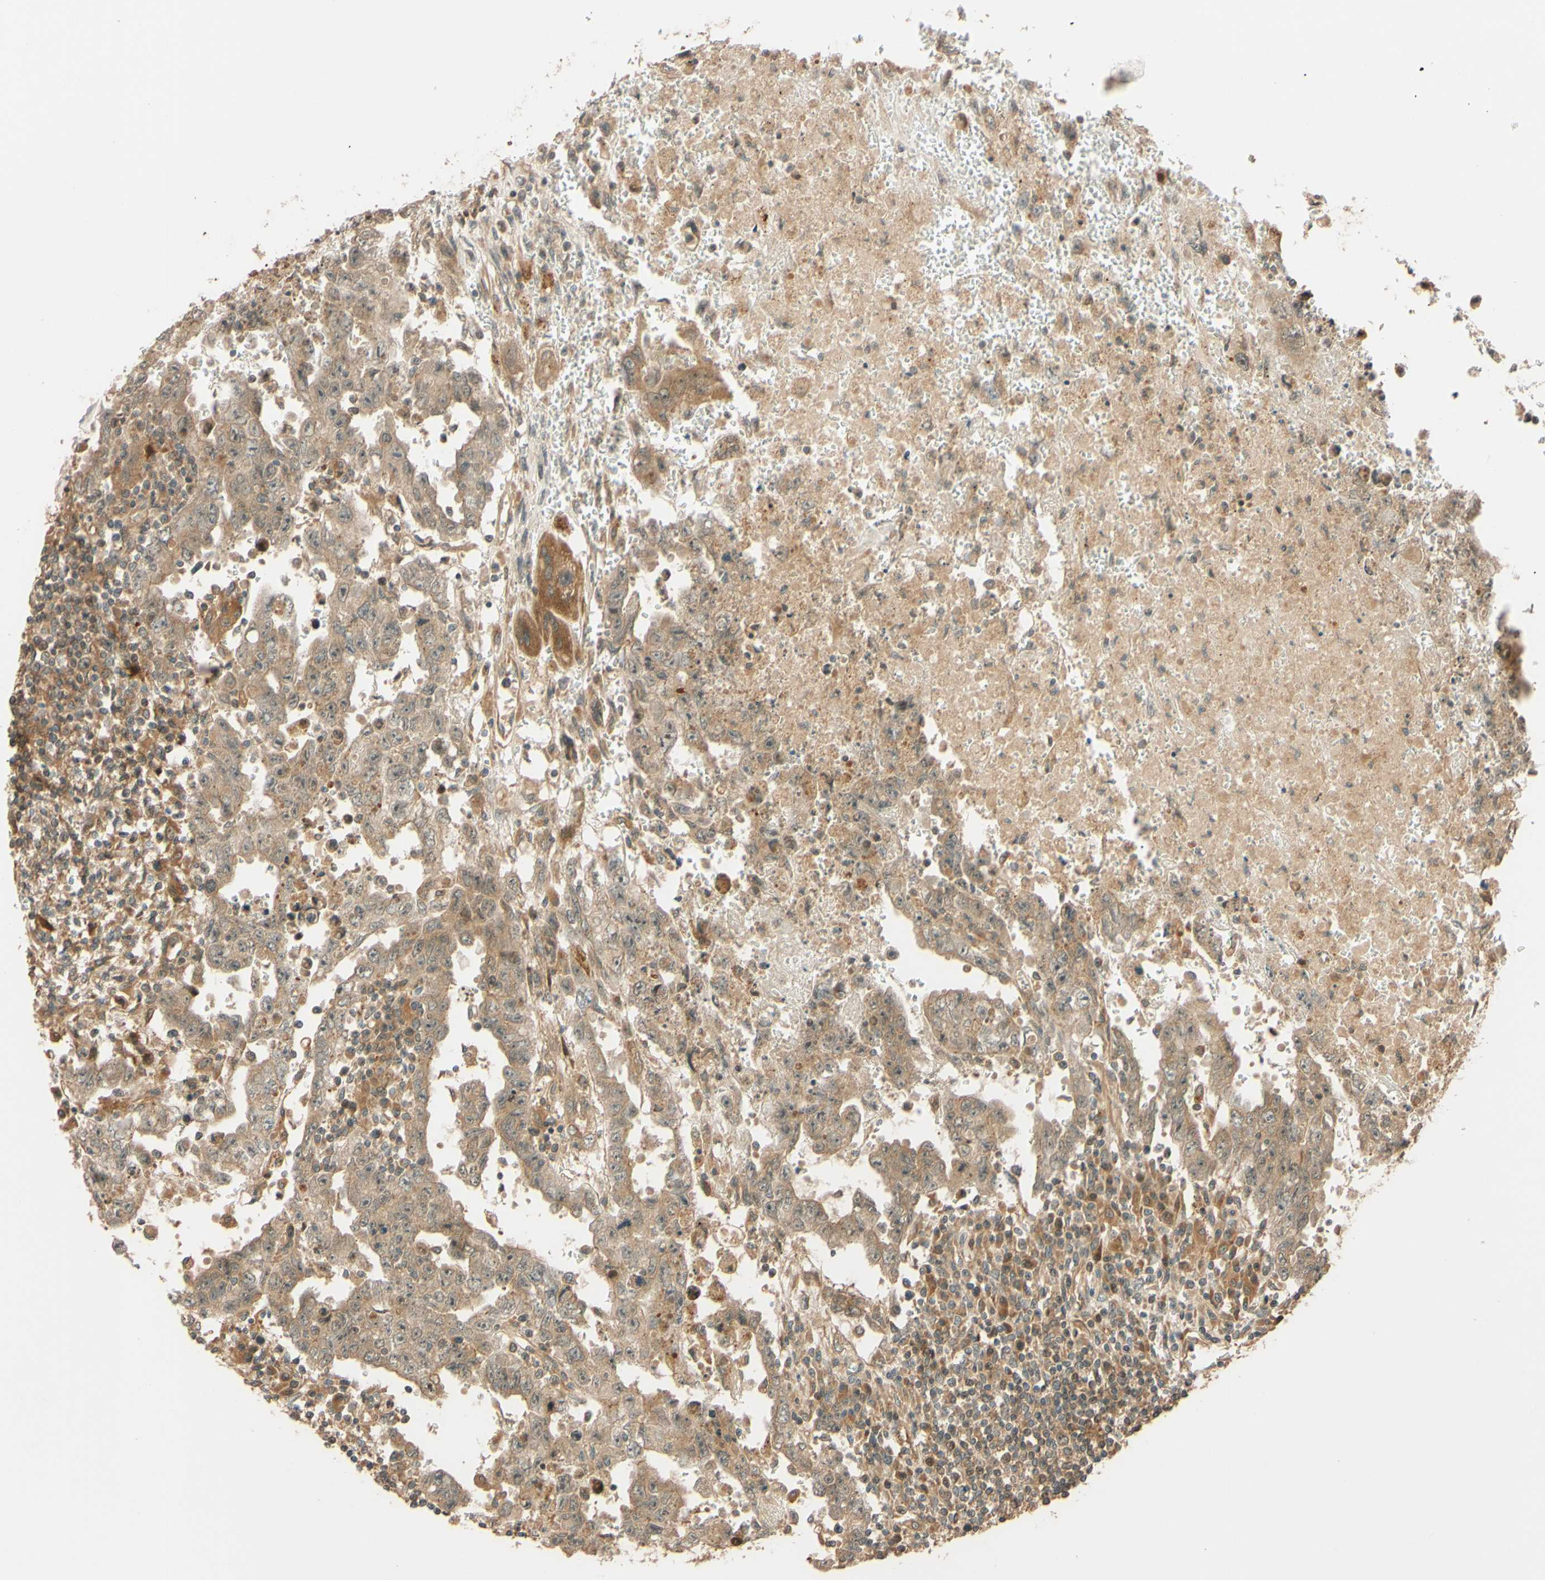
{"staining": {"intensity": "weak", "quantity": ">75%", "location": "cytoplasmic/membranous"}, "tissue": "testis cancer", "cell_type": "Tumor cells", "image_type": "cancer", "snomed": [{"axis": "morphology", "description": "Carcinoma, Embryonal, NOS"}, {"axis": "topography", "description": "Testis"}], "caption": "Immunohistochemical staining of embryonal carcinoma (testis) shows low levels of weak cytoplasmic/membranous protein staining in about >75% of tumor cells.", "gene": "RNF19A", "patient": {"sex": "male", "age": 28}}